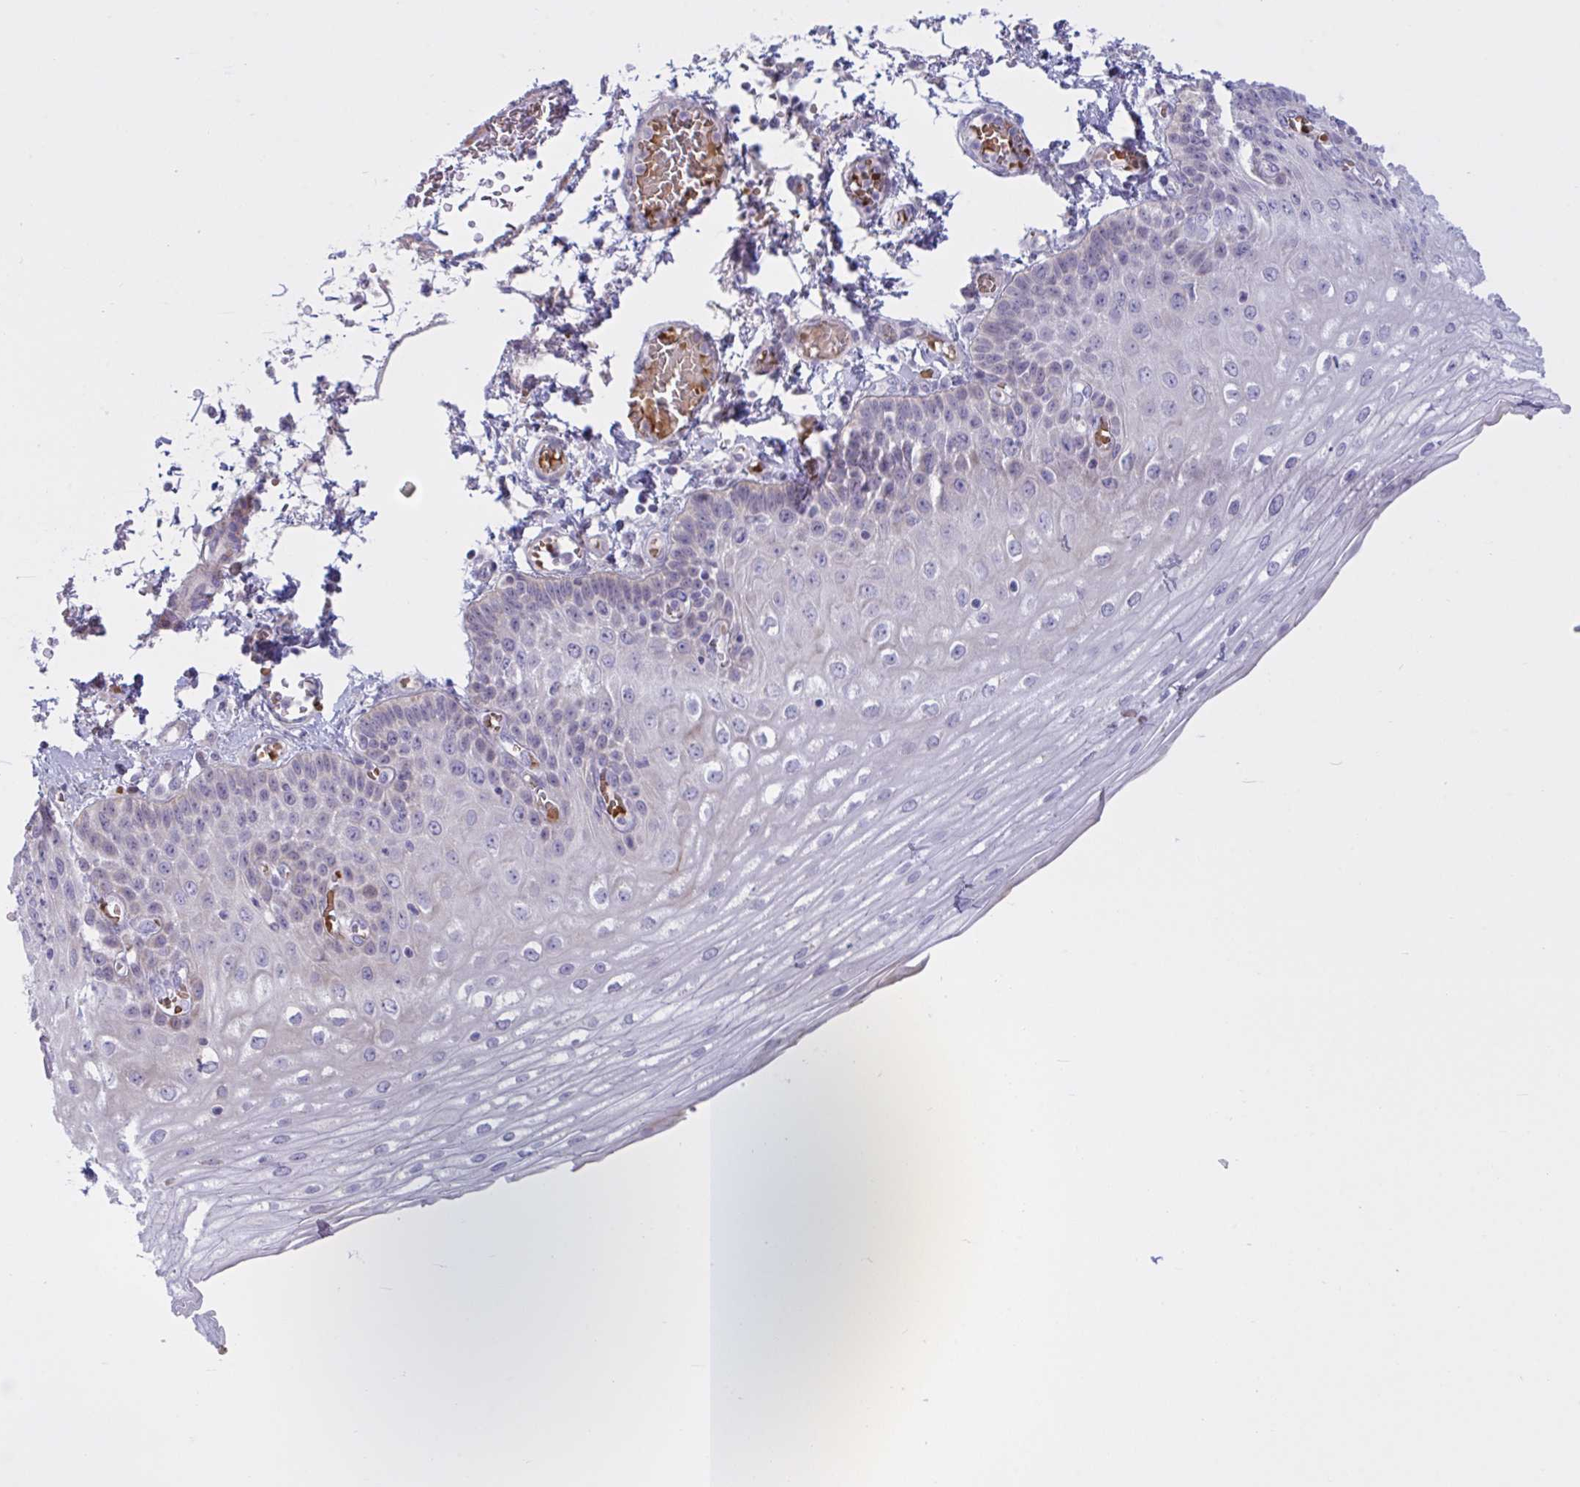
{"staining": {"intensity": "moderate", "quantity": "<25%", "location": "cytoplasmic/membranous"}, "tissue": "esophagus", "cell_type": "Squamous epithelial cells", "image_type": "normal", "snomed": [{"axis": "morphology", "description": "Normal tissue, NOS"}, {"axis": "morphology", "description": "Adenocarcinoma, NOS"}, {"axis": "topography", "description": "Esophagus"}], "caption": "A high-resolution image shows IHC staining of normal esophagus, which exhibits moderate cytoplasmic/membranous expression in approximately <25% of squamous epithelial cells.", "gene": "VWC2", "patient": {"sex": "male", "age": 81}}